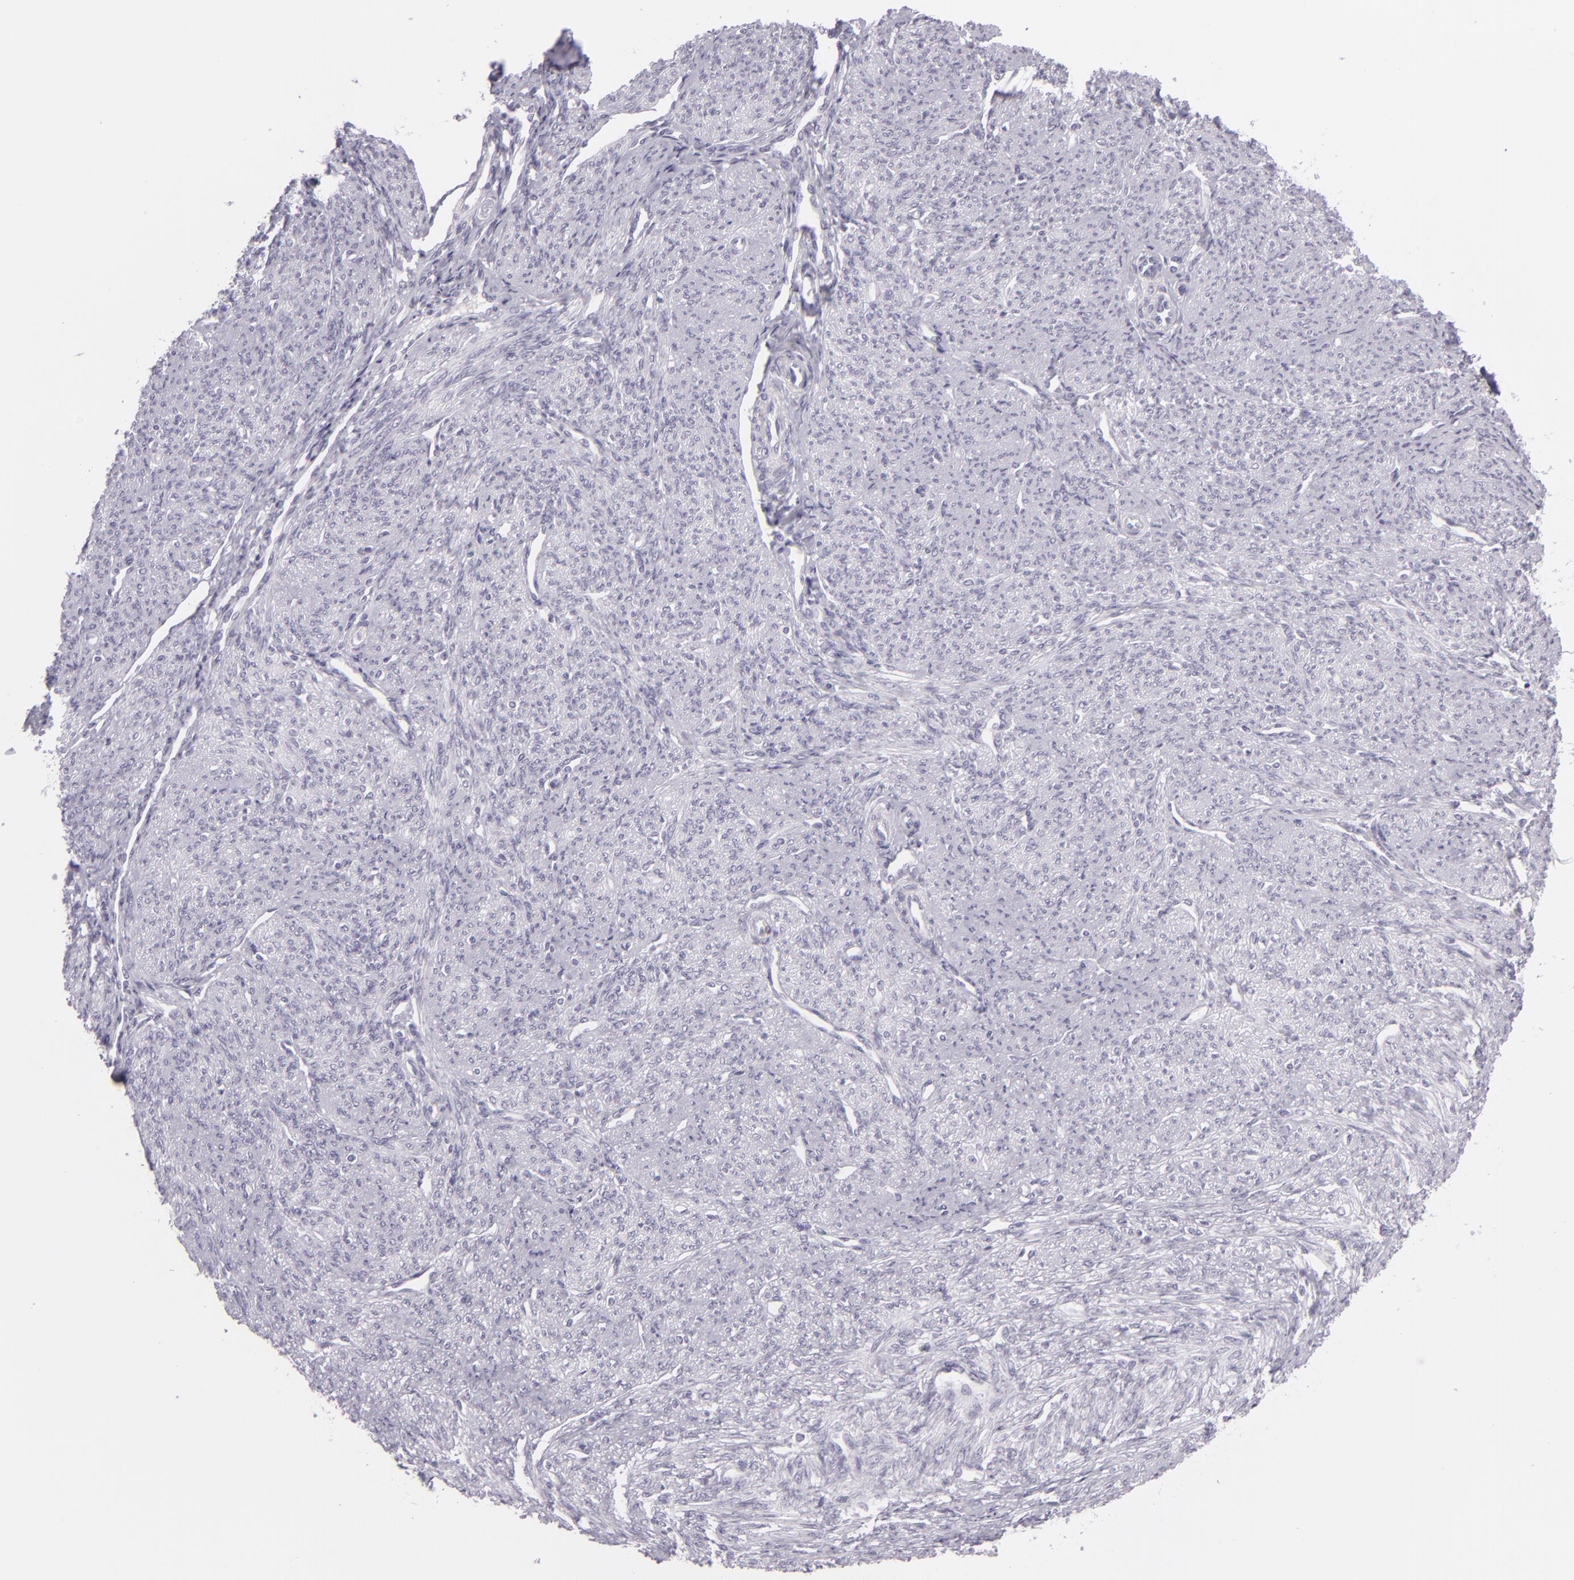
{"staining": {"intensity": "negative", "quantity": "none", "location": "none"}, "tissue": "smooth muscle", "cell_type": "Smooth muscle cells", "image_type": "normal", "snomed": [{"axis": "morphology", "description": "Normal tissue, NOS"}, {"axis": "topography", "description": "Cervix"}, {"axis": "topography", "description": "Endometrium"}], "caption": "Immunohistochemistry (IHC) micrograph of benign smooth muscle: human smooth muscle stained with DAB (3,3'-diaminobenzidine) demonstrates no significant protein positivity in smooth muscle cells.", "gene": "MCM3", "patient": {"sex": "female", "age": 65}}